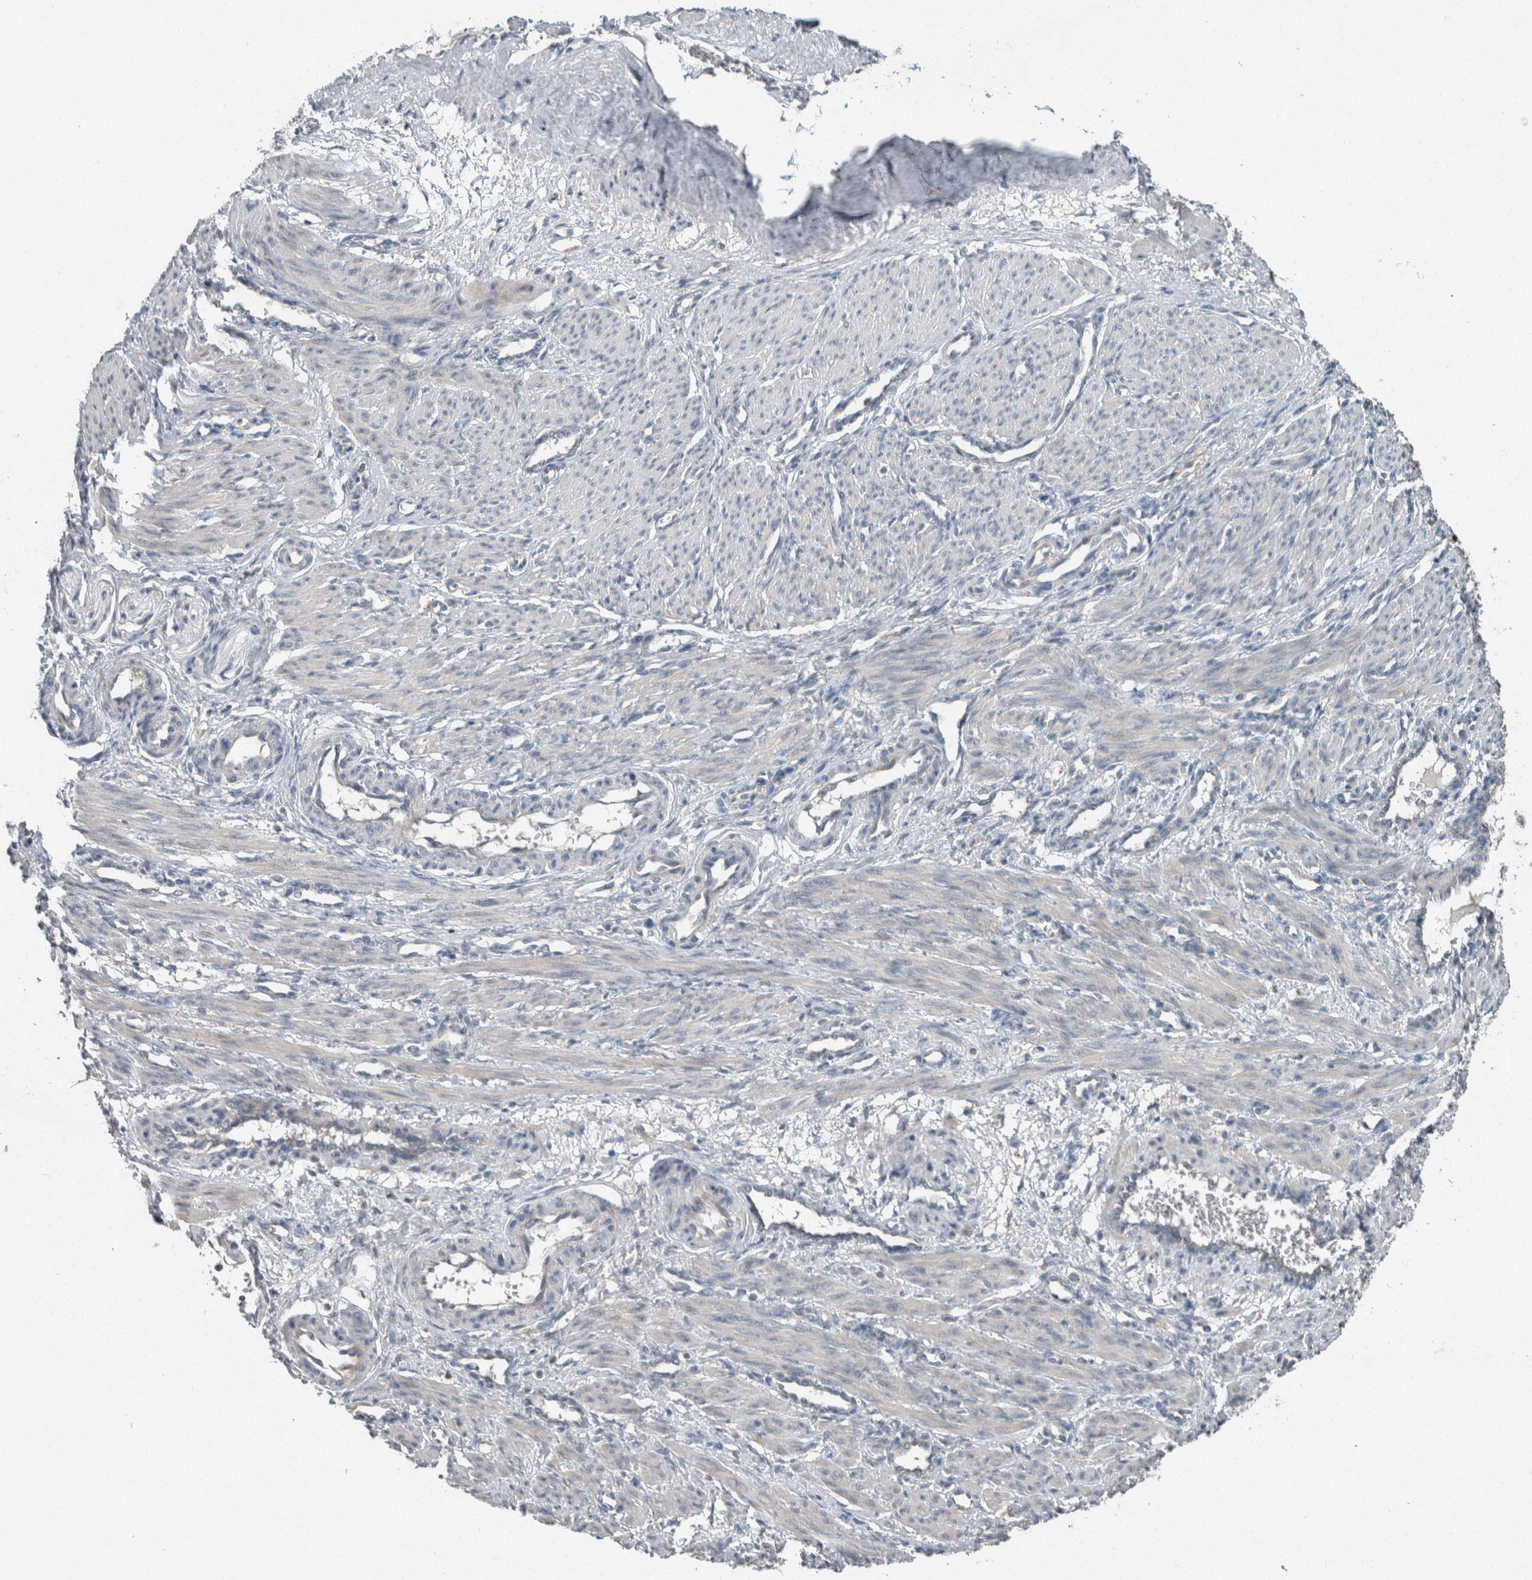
{"staining": {"intensity": "negative", "quantity": "none", "location": "none"}, "tissue": "smooth muscle", "cell_type": "Smooth muscle cells", "image_type": "normal", "snomed": [{"axis": "morphology", "description": "Normal tissue, NOS"}, {"axis": "topography", "description": "Endometrium"}], "caption": "Photomicrograph shows no protein positivity in smooth muscle cells of benign smooth muscle. (DAB immunohistochemistry (IHC) with hematoxylin counter stain).", "gene": "KNTC1", "patient": {"sex": "female", "age": 33}}